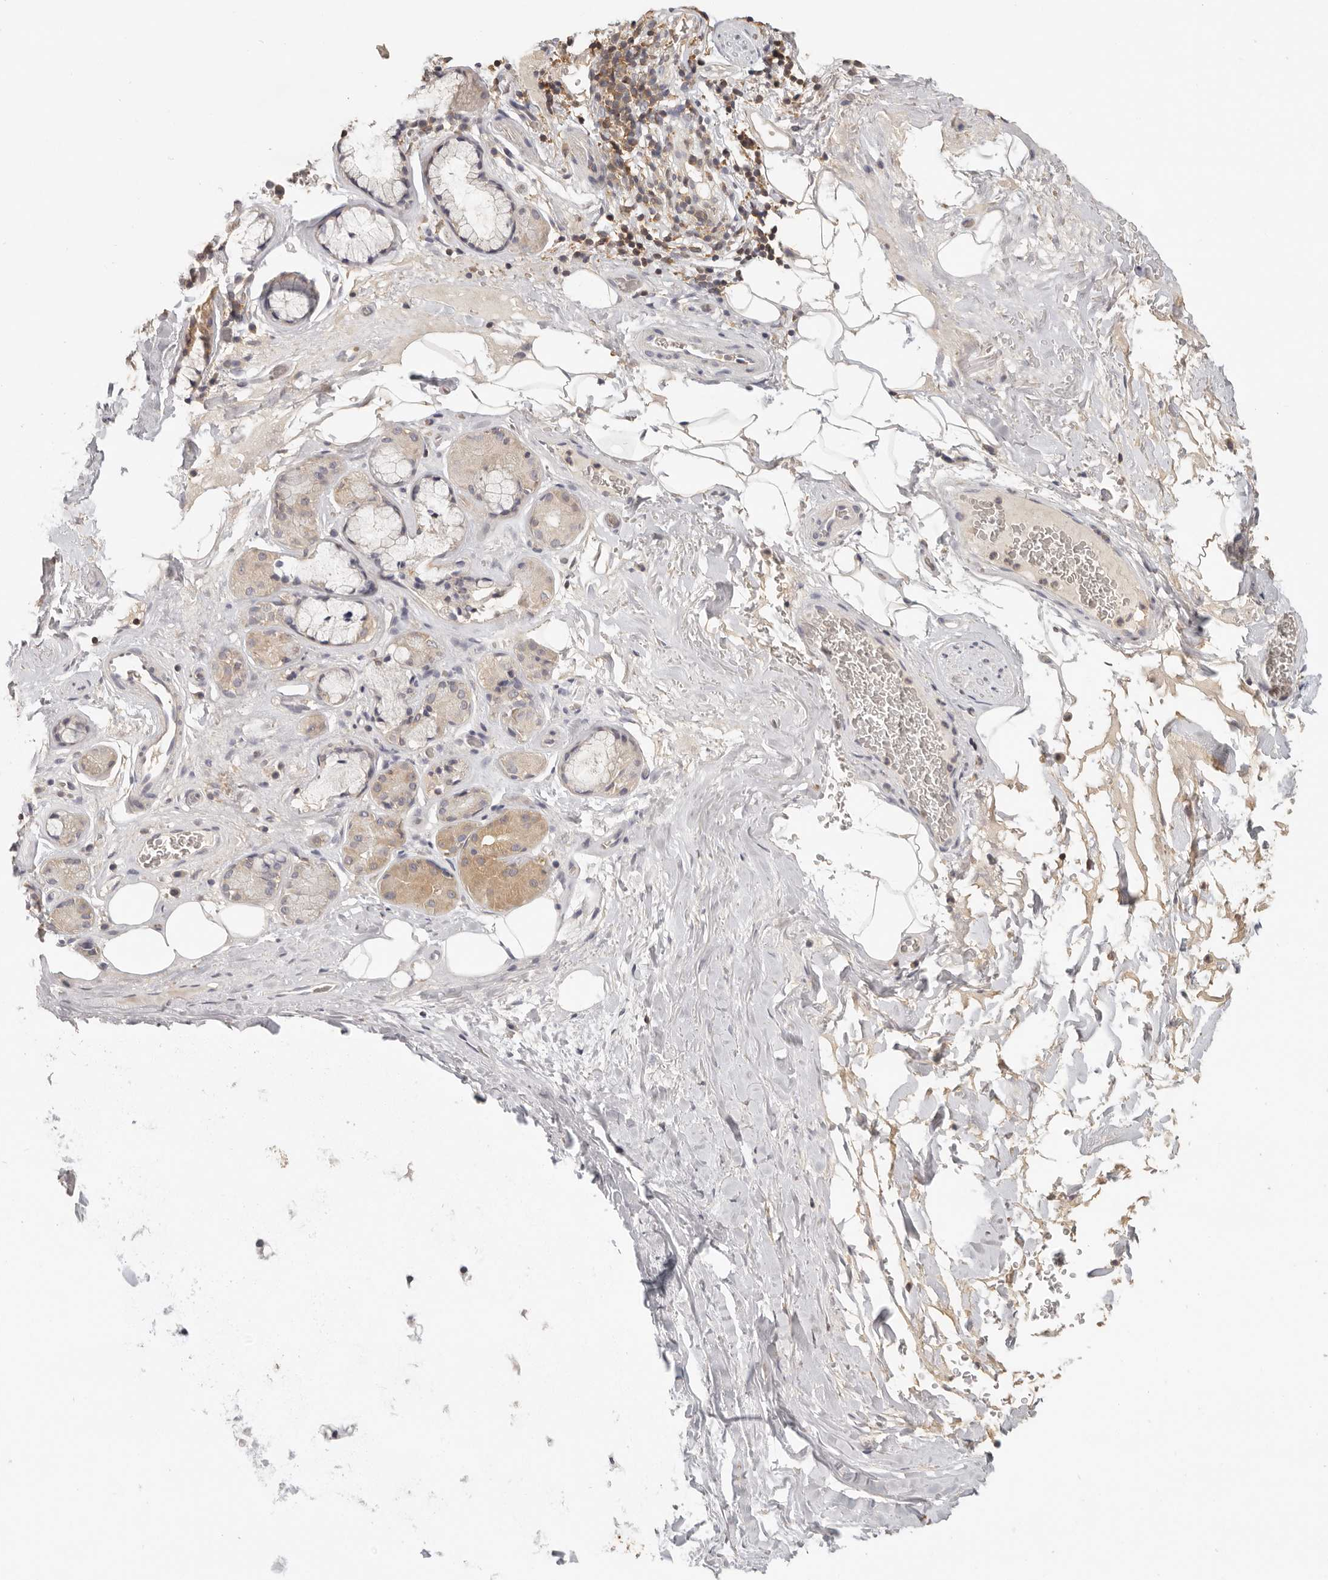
{"staining": {"intensity": "negative", "quantity": "none", "location": "none"}, "tissue": "adipose tissue", "cell_type": "Adipocytes", "image_type": "normal", "snomed": [{"axis": "morphology", "description": "Normal tissue, NOS"}, {"axis": "topography", "description": "Cartilage tissue"}], "caption": "Protein analysis of normal adipose tissue demonstrates no significant staining in adipocytes. (Immunohistochemistry (ihc), brightfield microscopy, high magnification).", "gene": "CSK", "patient": {"sex": "female", "age": 63}}